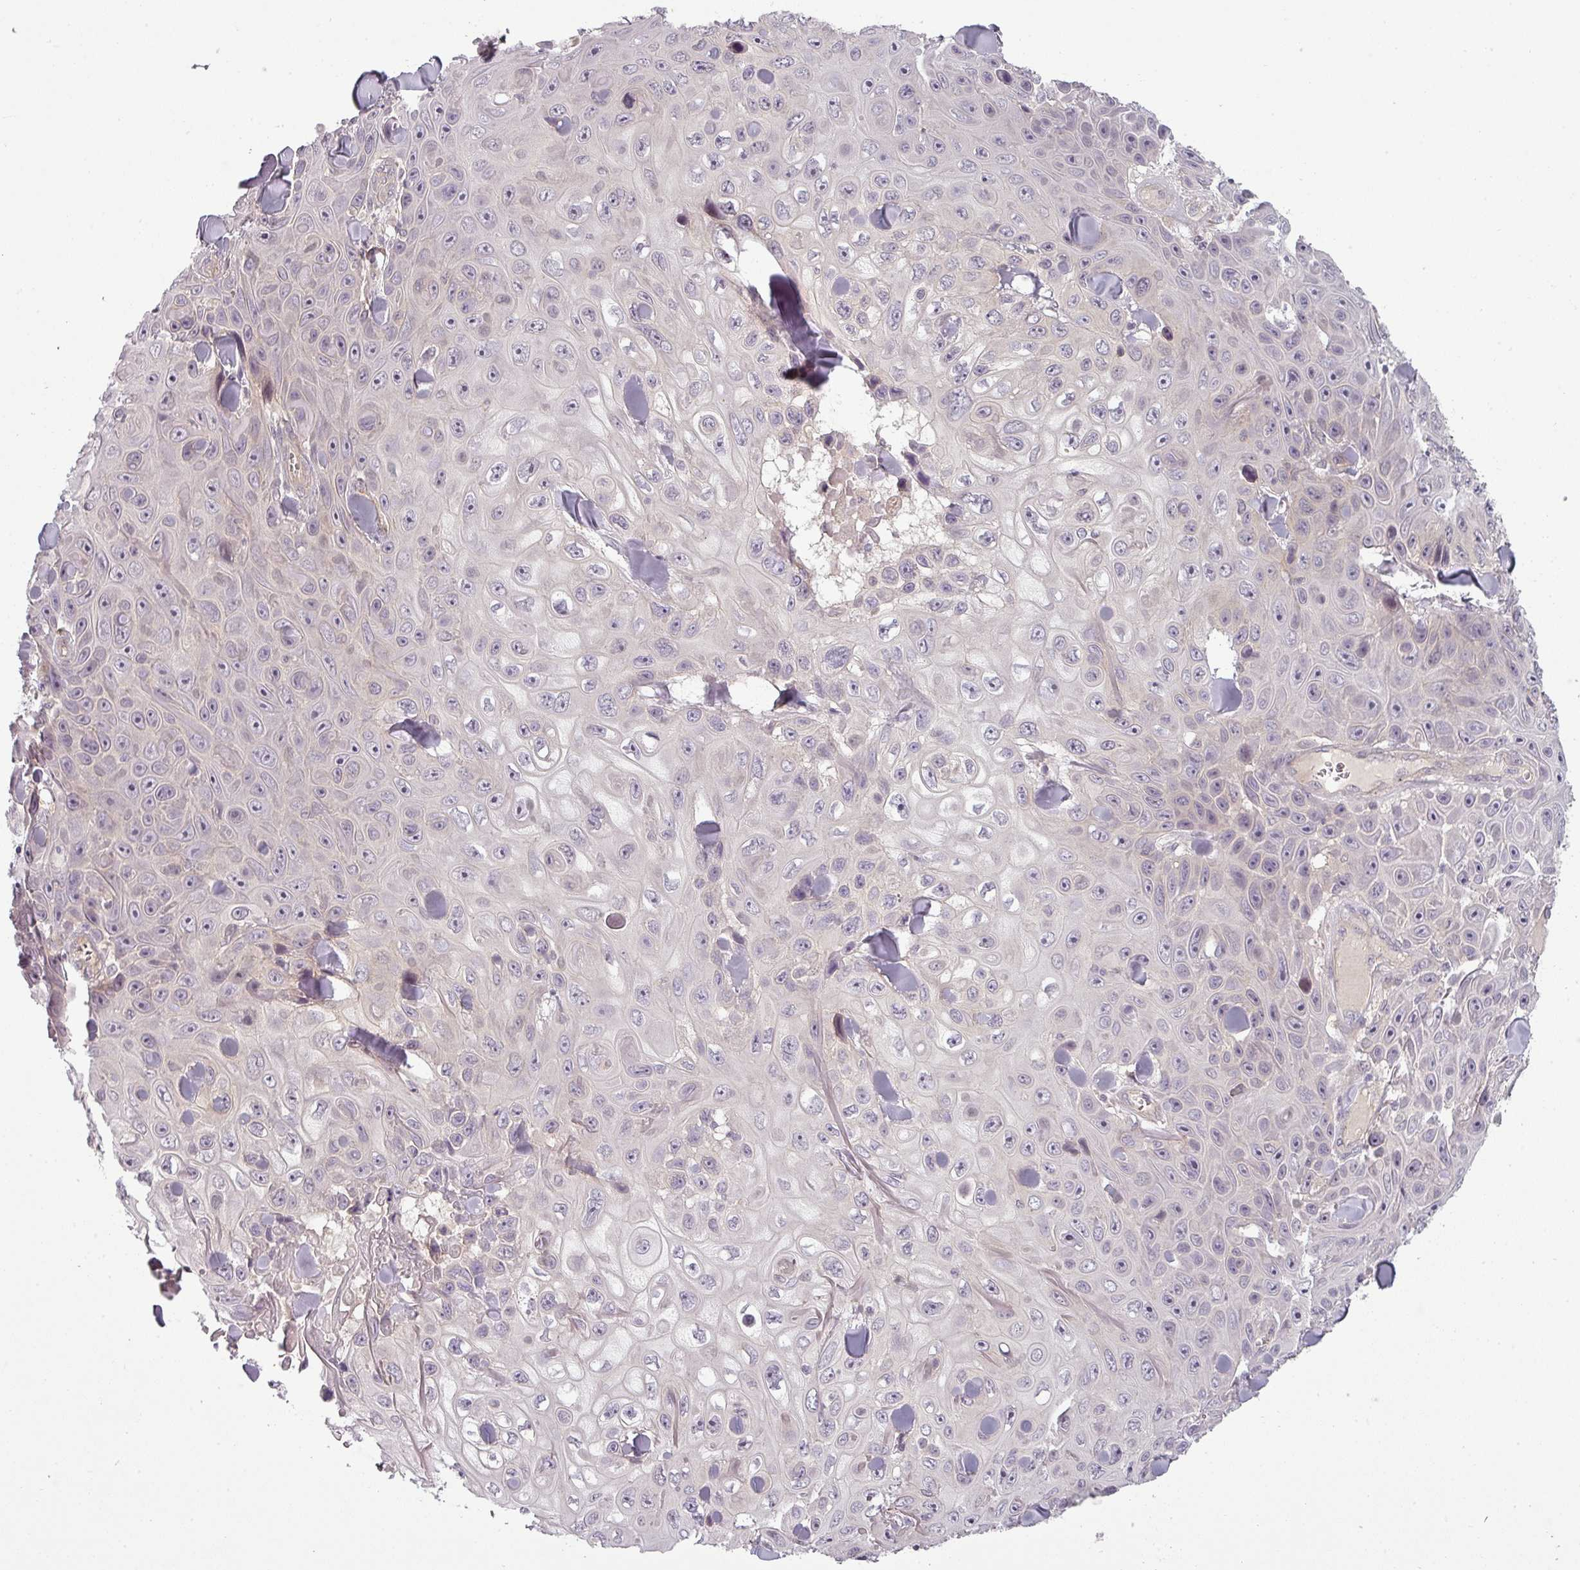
{"staining": {"intensity": "negative", "quantity": "none", "location": "none"}, "tissue": "skin cancer", "cell_type": "Tumor cells", "image_type": "cancer", "snomed": [{"axis": "morphology", "description": "Squamous cell carcinoma, NOS"}, {"axis": "topography", "description": "Skin"}], "caption": "A histopathology image of human skin squamous cell carcinoma is negative for staining in tumor cells.", "gene": "SLC16A9", "patient": {"sex": "male", "age": 82}}